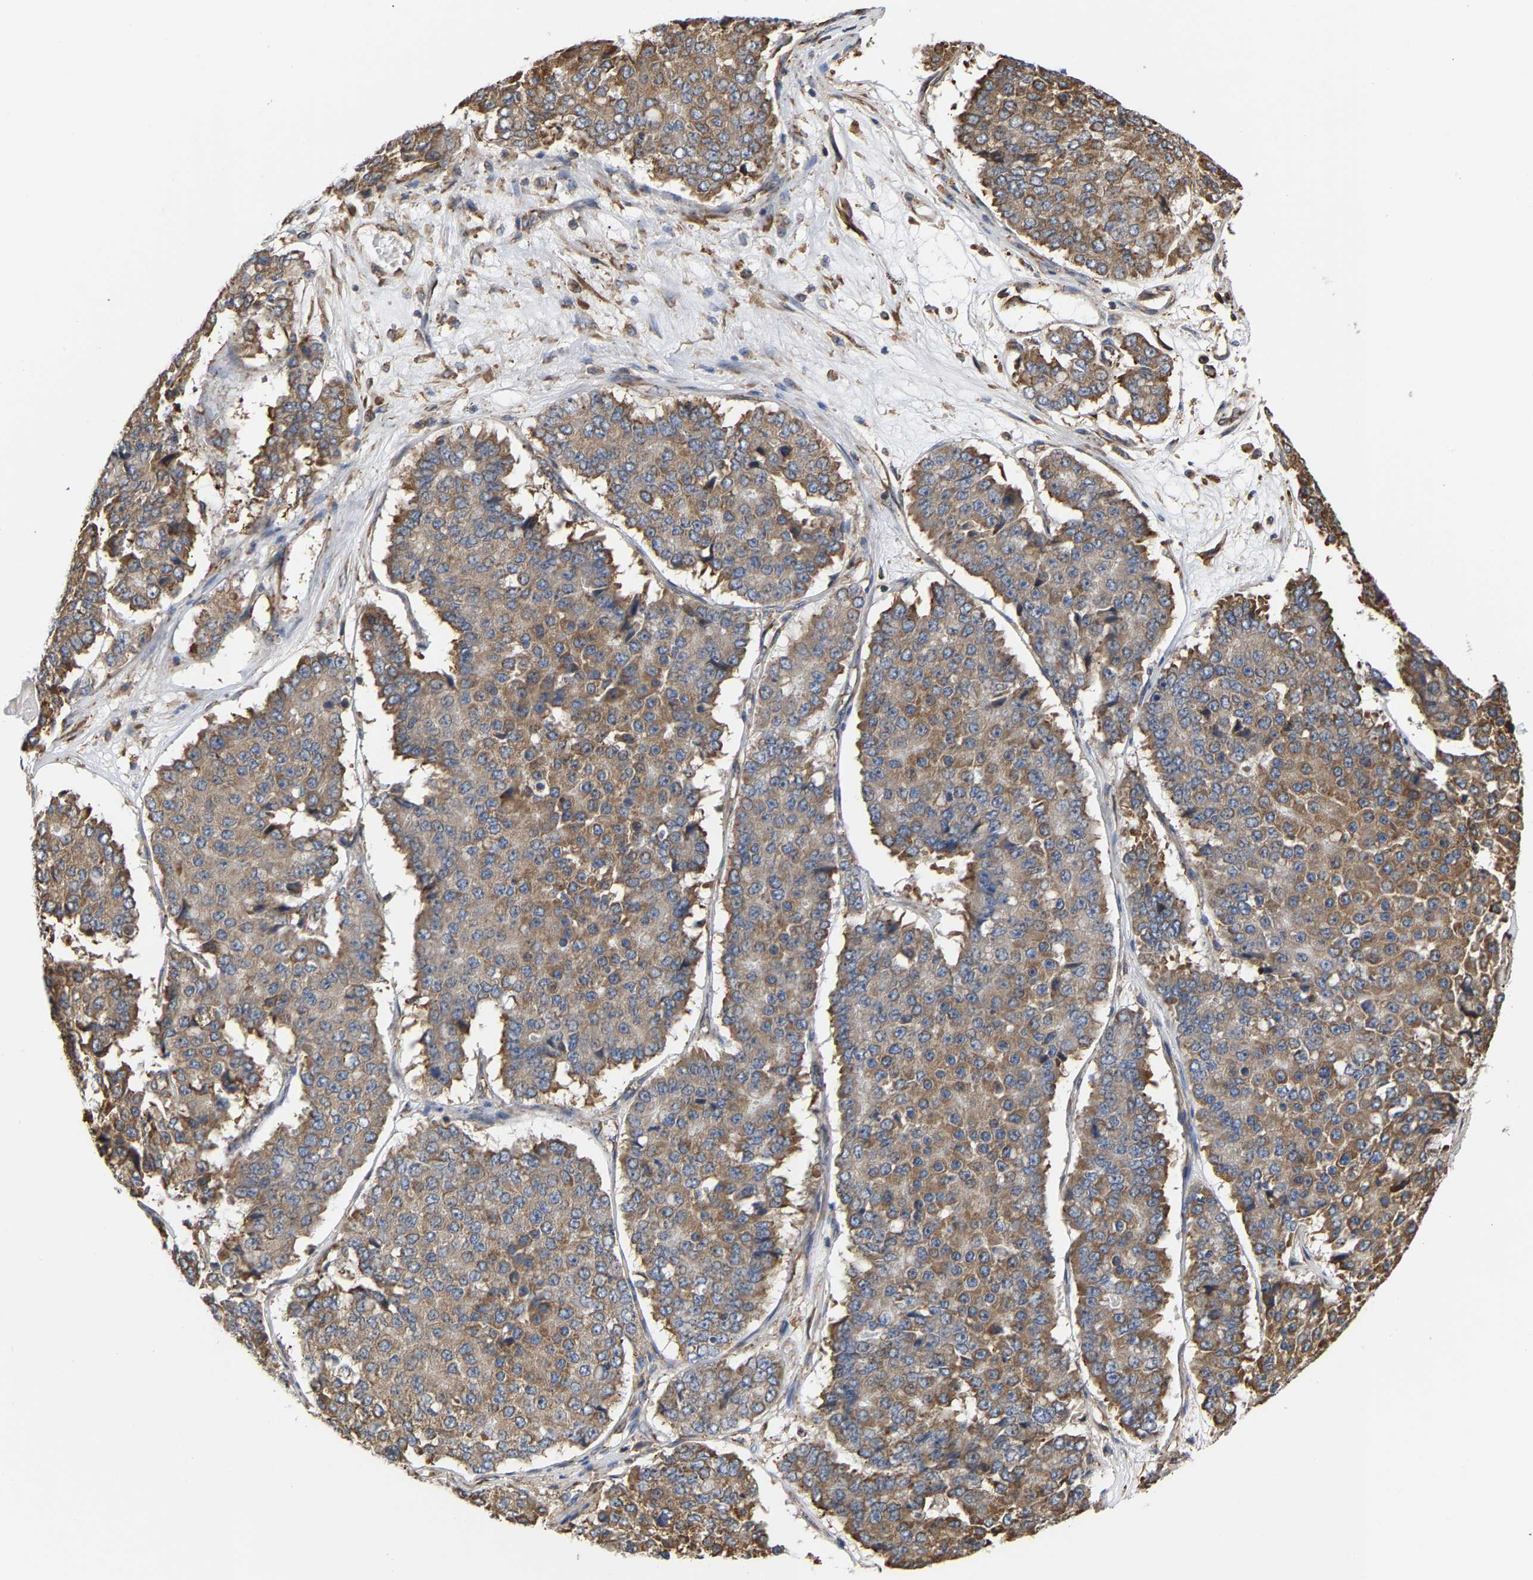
{"staining": {"intensity": "moderate", "quantity": ">75%", "location": "cytoplasmic/membranous"}, "tissue": "pancreatic cancer", "cell_type": "Tumor cells", "image_type": "cancer", "snomed": [{"axis": "morphology", "description": "Adenocarcinoma, NOS"}, {"axis": "topography", "description": "Pancreas"}], "caption": "Immunohistochemical staining of pancreatic adenocarcinoma reveals moderate cytoplasmic/membranous protein positivity in about >75% of tumor cells.", "gene": "ARAP1", "patient": {"sex": "male", "age": 50}}